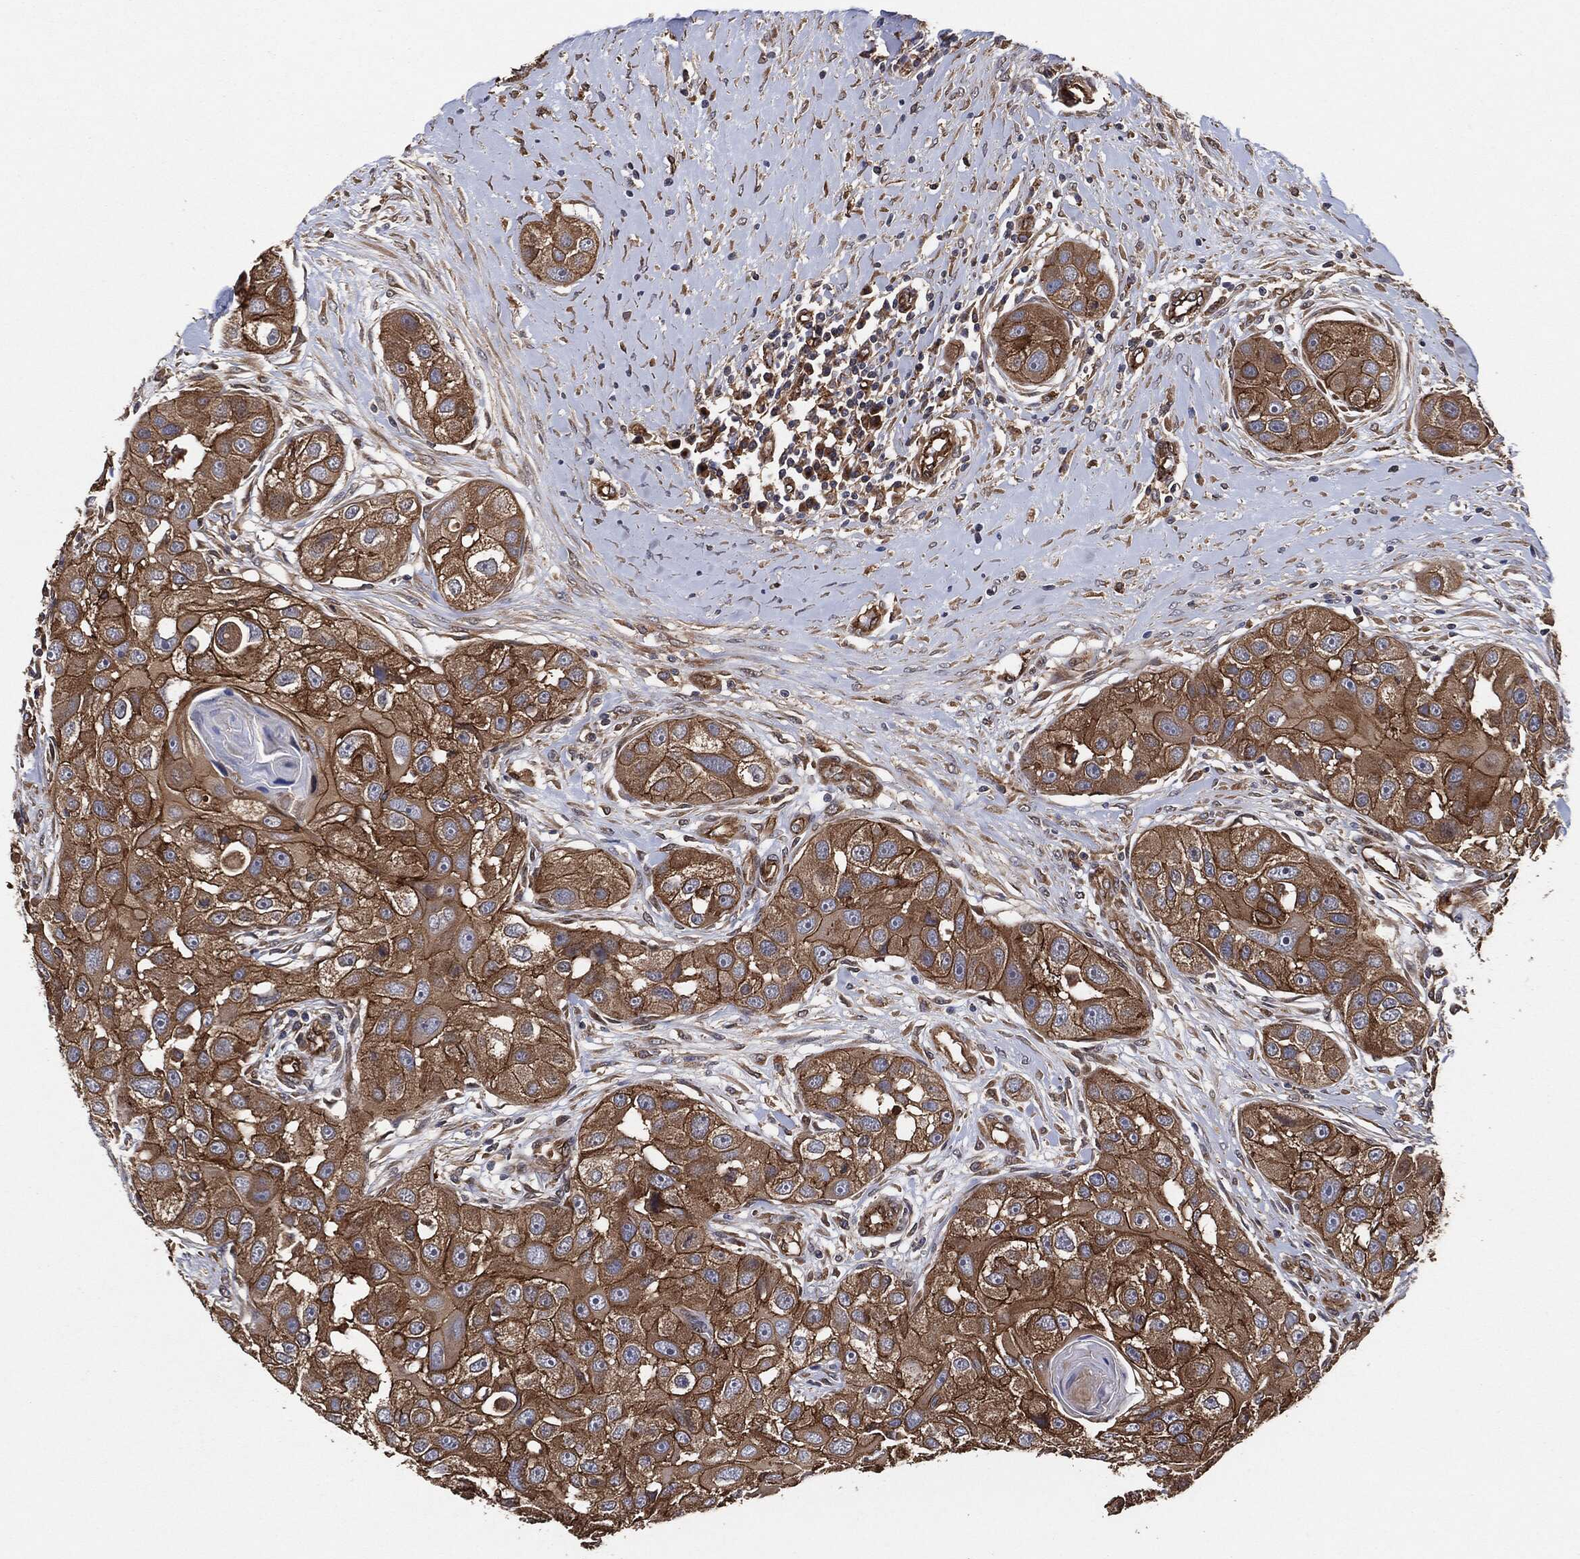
{"staining": {"intensity": "strong", "quantity": "25%-75%", "location": "cytoplasmic/membranous"}, "tissue": "head and neck cancer", "cell_type": "Tumor cells", "image_type": "cancer", "snomed": [{"axis": "morphology", "description": "Normal tissue, NOS"}, {"axis": "morphology", "description": "Squamous cell carcinoma, NOS"}, {"axis": "topography", "description": "Skeletal muscle"}, {"axis": "topography", "description": "Head-Neck"}], "caption": "Head and neck cancer (squamous cell carcinoma) stained with a brown dye shows strong cytoplasmic/membranous positive positivity in approximately 25%-75% of tumor cells.", "gene": "CTNNA1", "patient": {"sex": "male", "age": 51}}